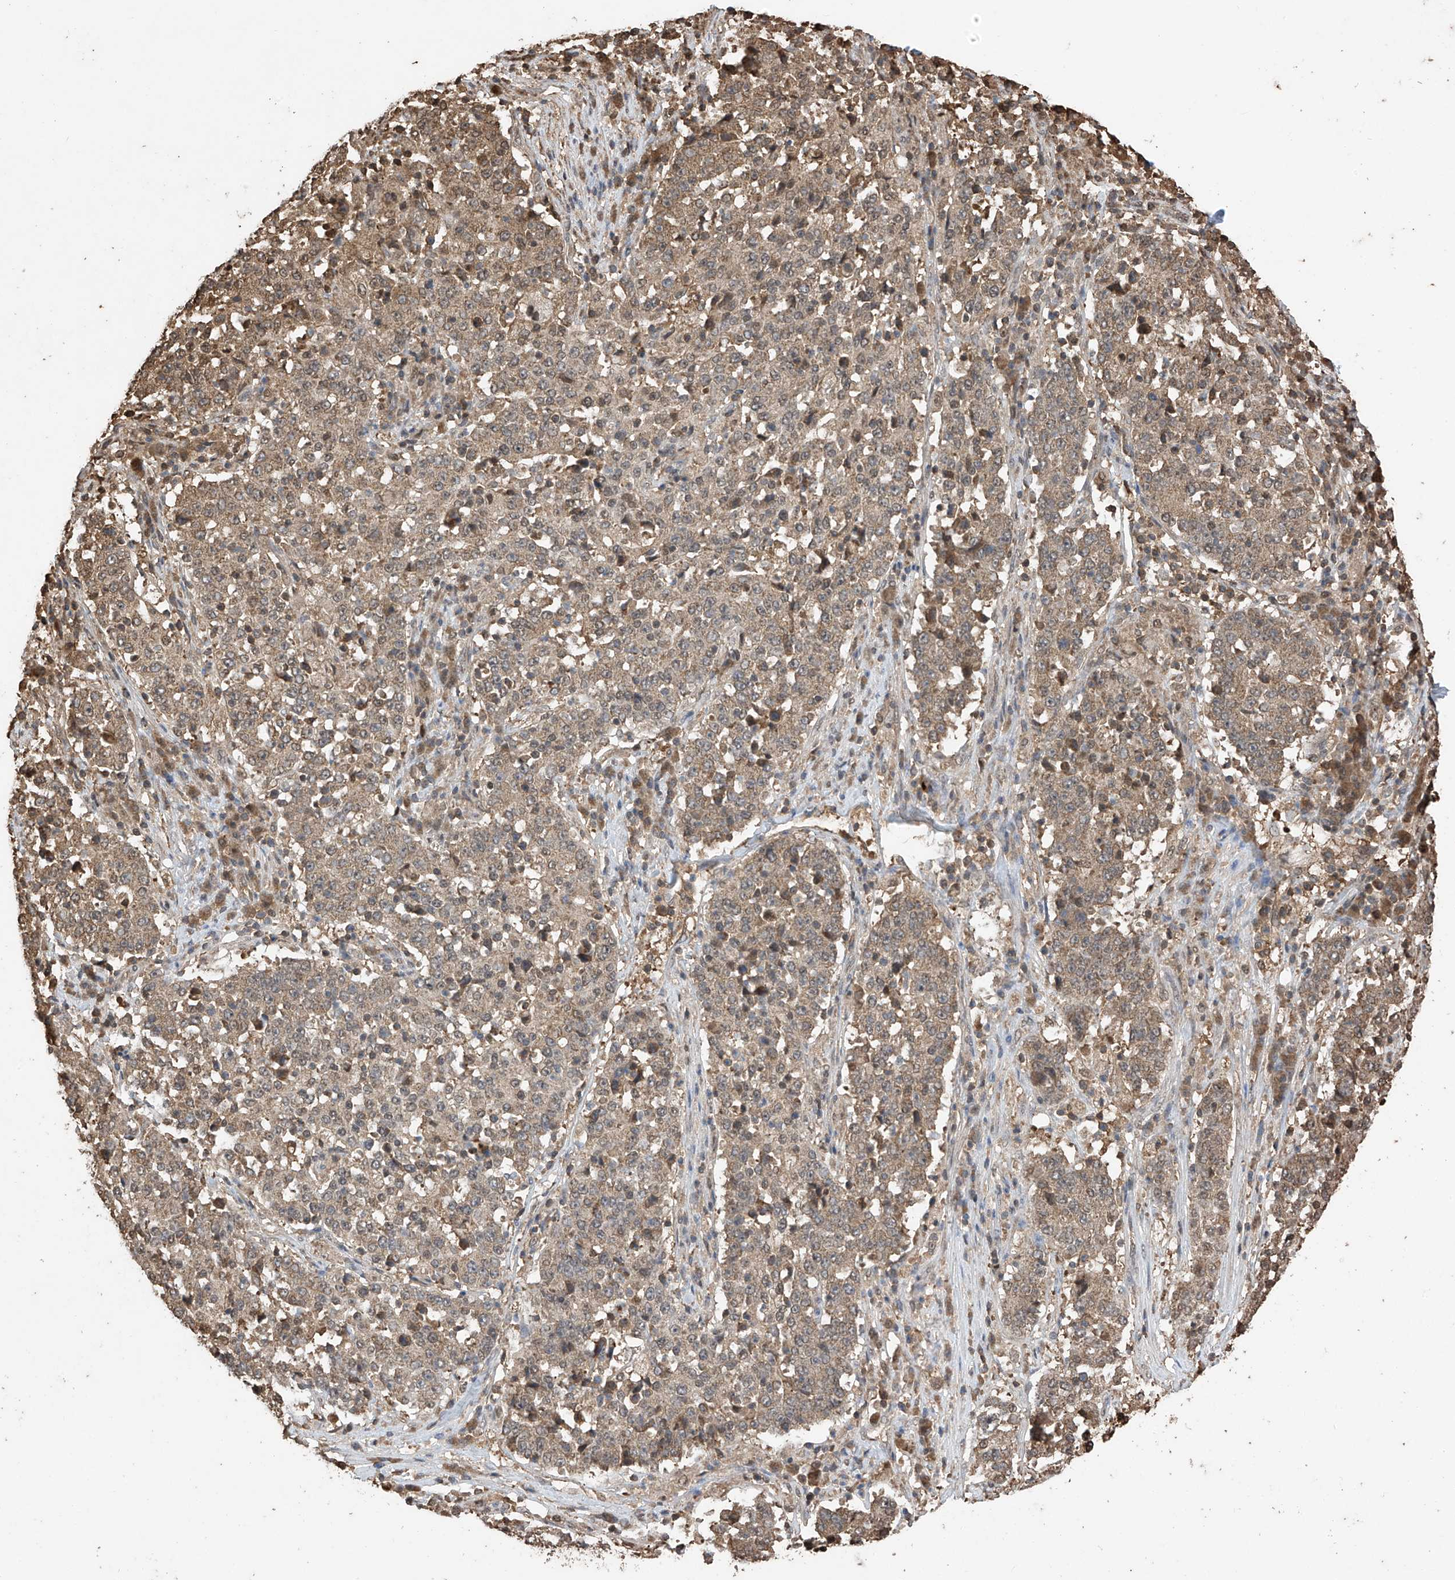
{"staining": {"intensity": "weak", "quantity": ">75%", "location": "cytoplasmic/membranous"}, "tissue": "stomach cancer", "cell_type": "Tumor cells", "image_type": "cancer", "snomed": [{"axis": "morphology", "description": "Adenocarcinoma, NOS"}, {"axis": "topography", "description": "Stomach"}], "caption": "Immunohistochemical staining of human stomach cancer displays weak cytoplasmic/membranous protein positivity in about >75% of tumor cells. (brown staining indicates protein expression, while blue staining denotes nuclei).", "gene": "PNPT1", "patient": {"sex": "male", "age": 59}}